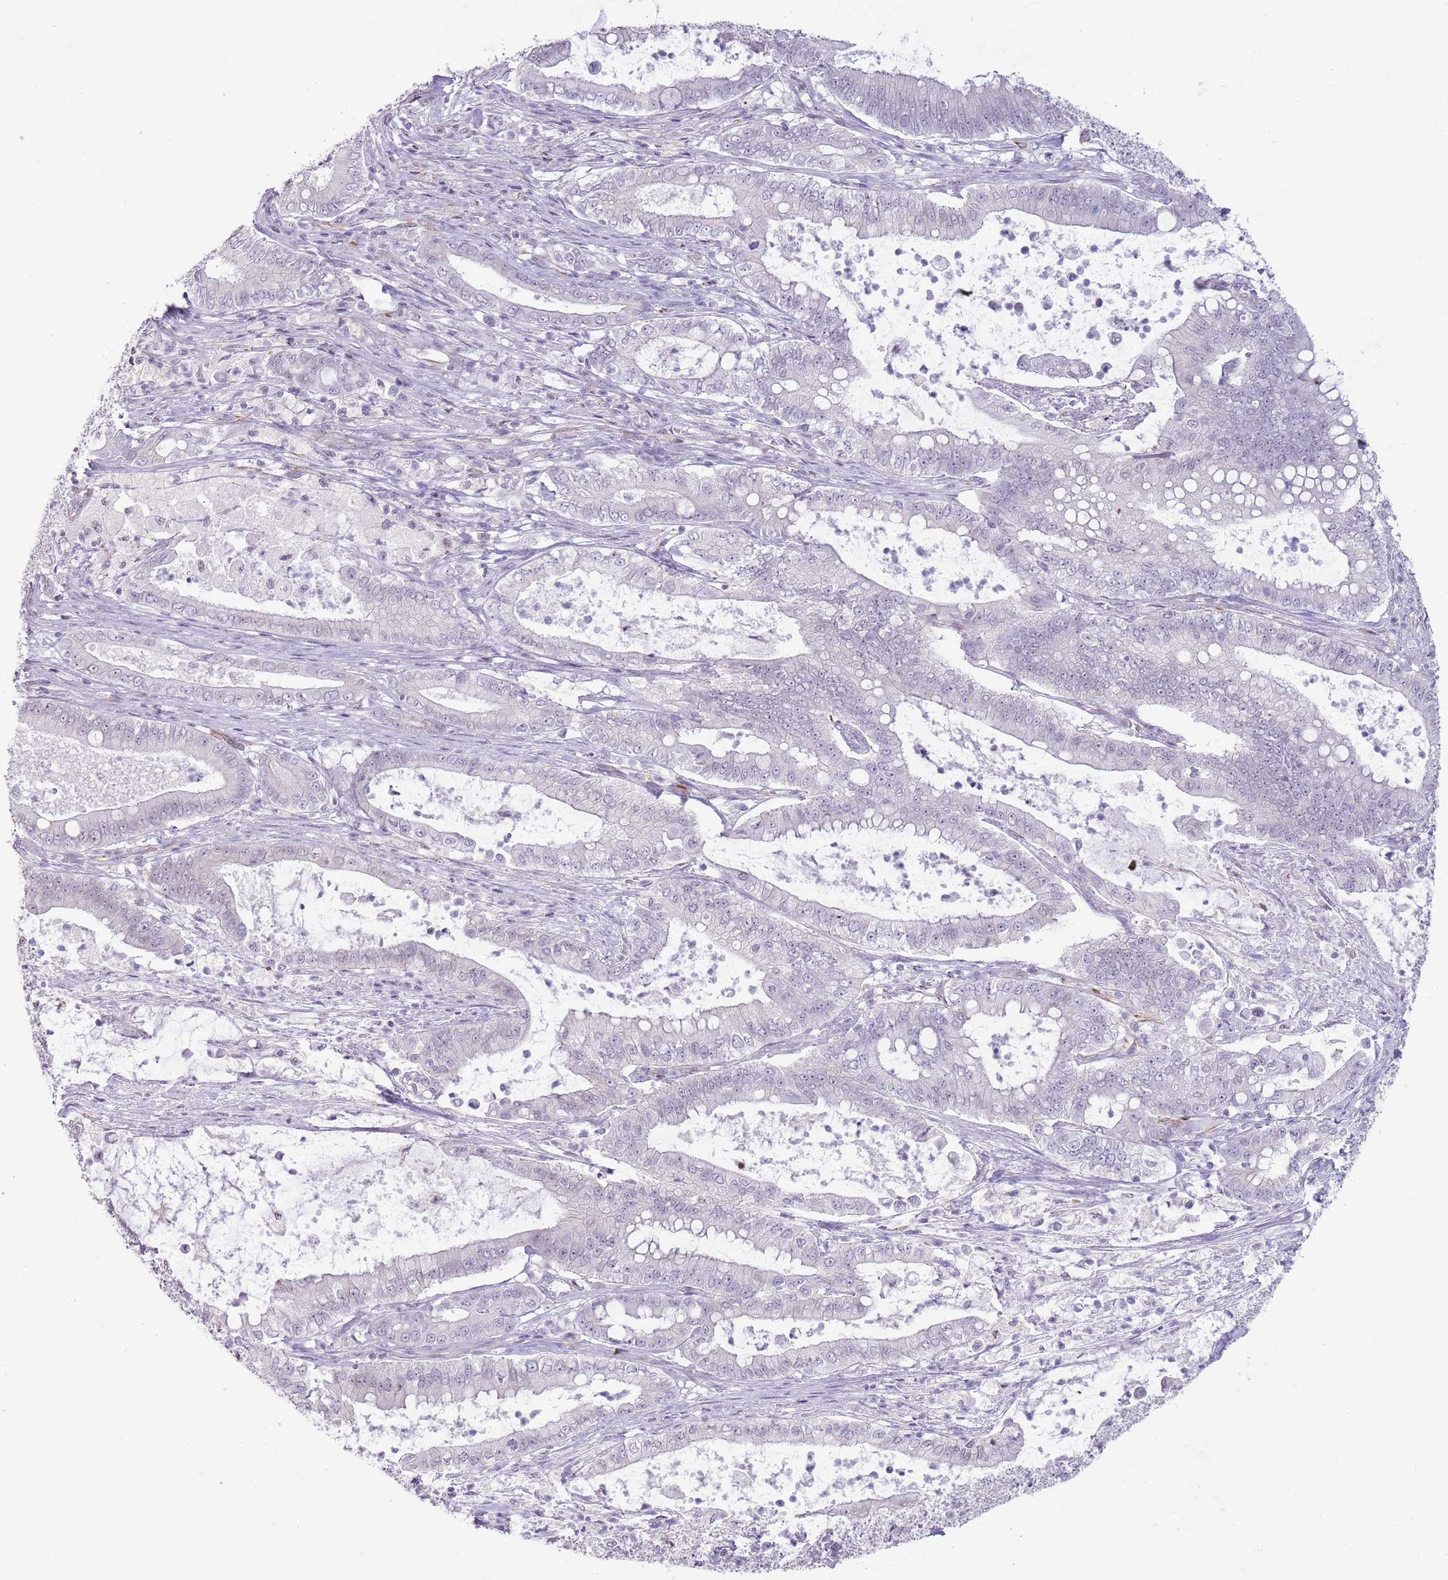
{"staining": {"intensity": "negative", "quantity": "none", "location": "none"}, "tissue": "pancreatic cancer", "cell_type": "Tumor cells", "image_type": "cancer", "snomed": [{"axis": "morphology", "description": "Adenocarcinoma, NOS"}, {"axis": "topography", "description": "Pancreas"}], "caption": "This is a histopathology image of immunohistochemistry (IHC) staining of pancreatic cancer (adenocarcinoma), which shows no expression in tumor cells.", "gene": "NBPF3", "patient": {"sex": "male", "age": 71}}